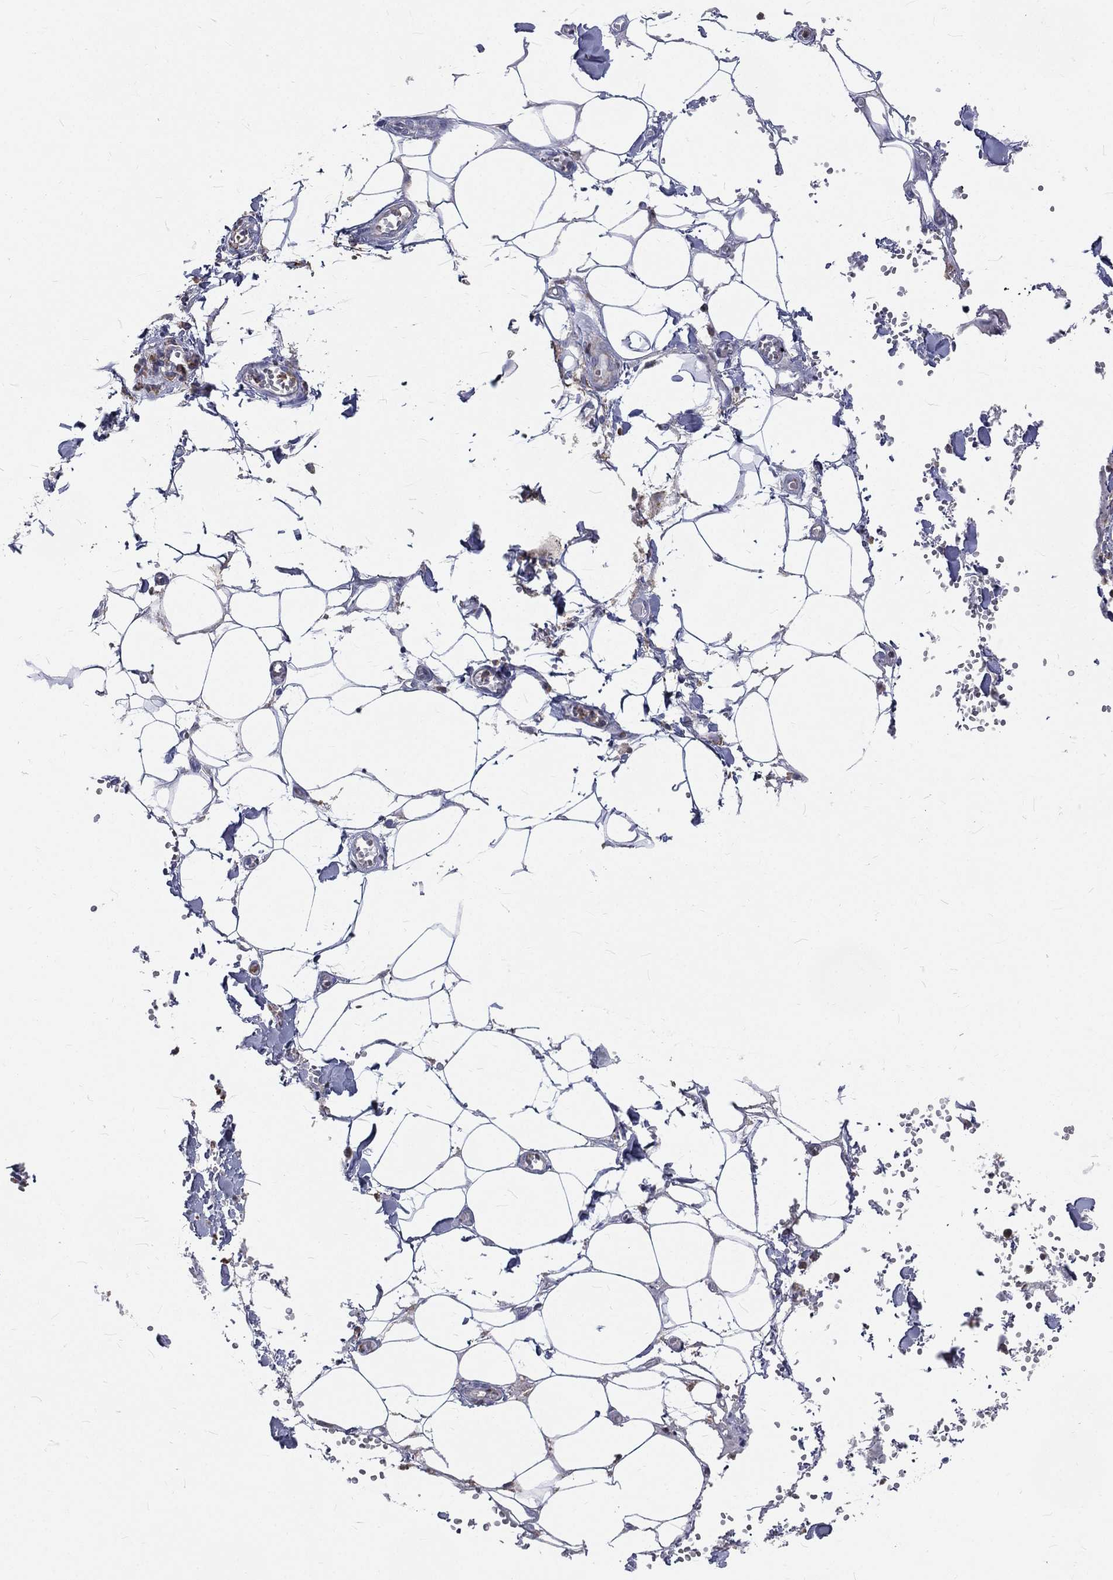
{"staining": {"intensity": "negative", "quantity": "none", "location": "none"}, "tissue": "adipose tissue", "cell_type": "Adipocytes", "image_type": "normal", "snomed": [{"axis": "morphology", "description": "Normal tissue, NOS"}, {"axis": "morphology", "description": "Squamous cell carcinoma, NOS"}, {"axis": "topography", "description": "Cartilage tissue"}, {"axis": "topography", "description": "Lung"}], "caption": "Human adipose tissue stained for a protein using immunohistochemistry (IHC) displays no staining in adipocytes.", "gene": "BASP1", "patient": {"sex": "male", "age": 66}}